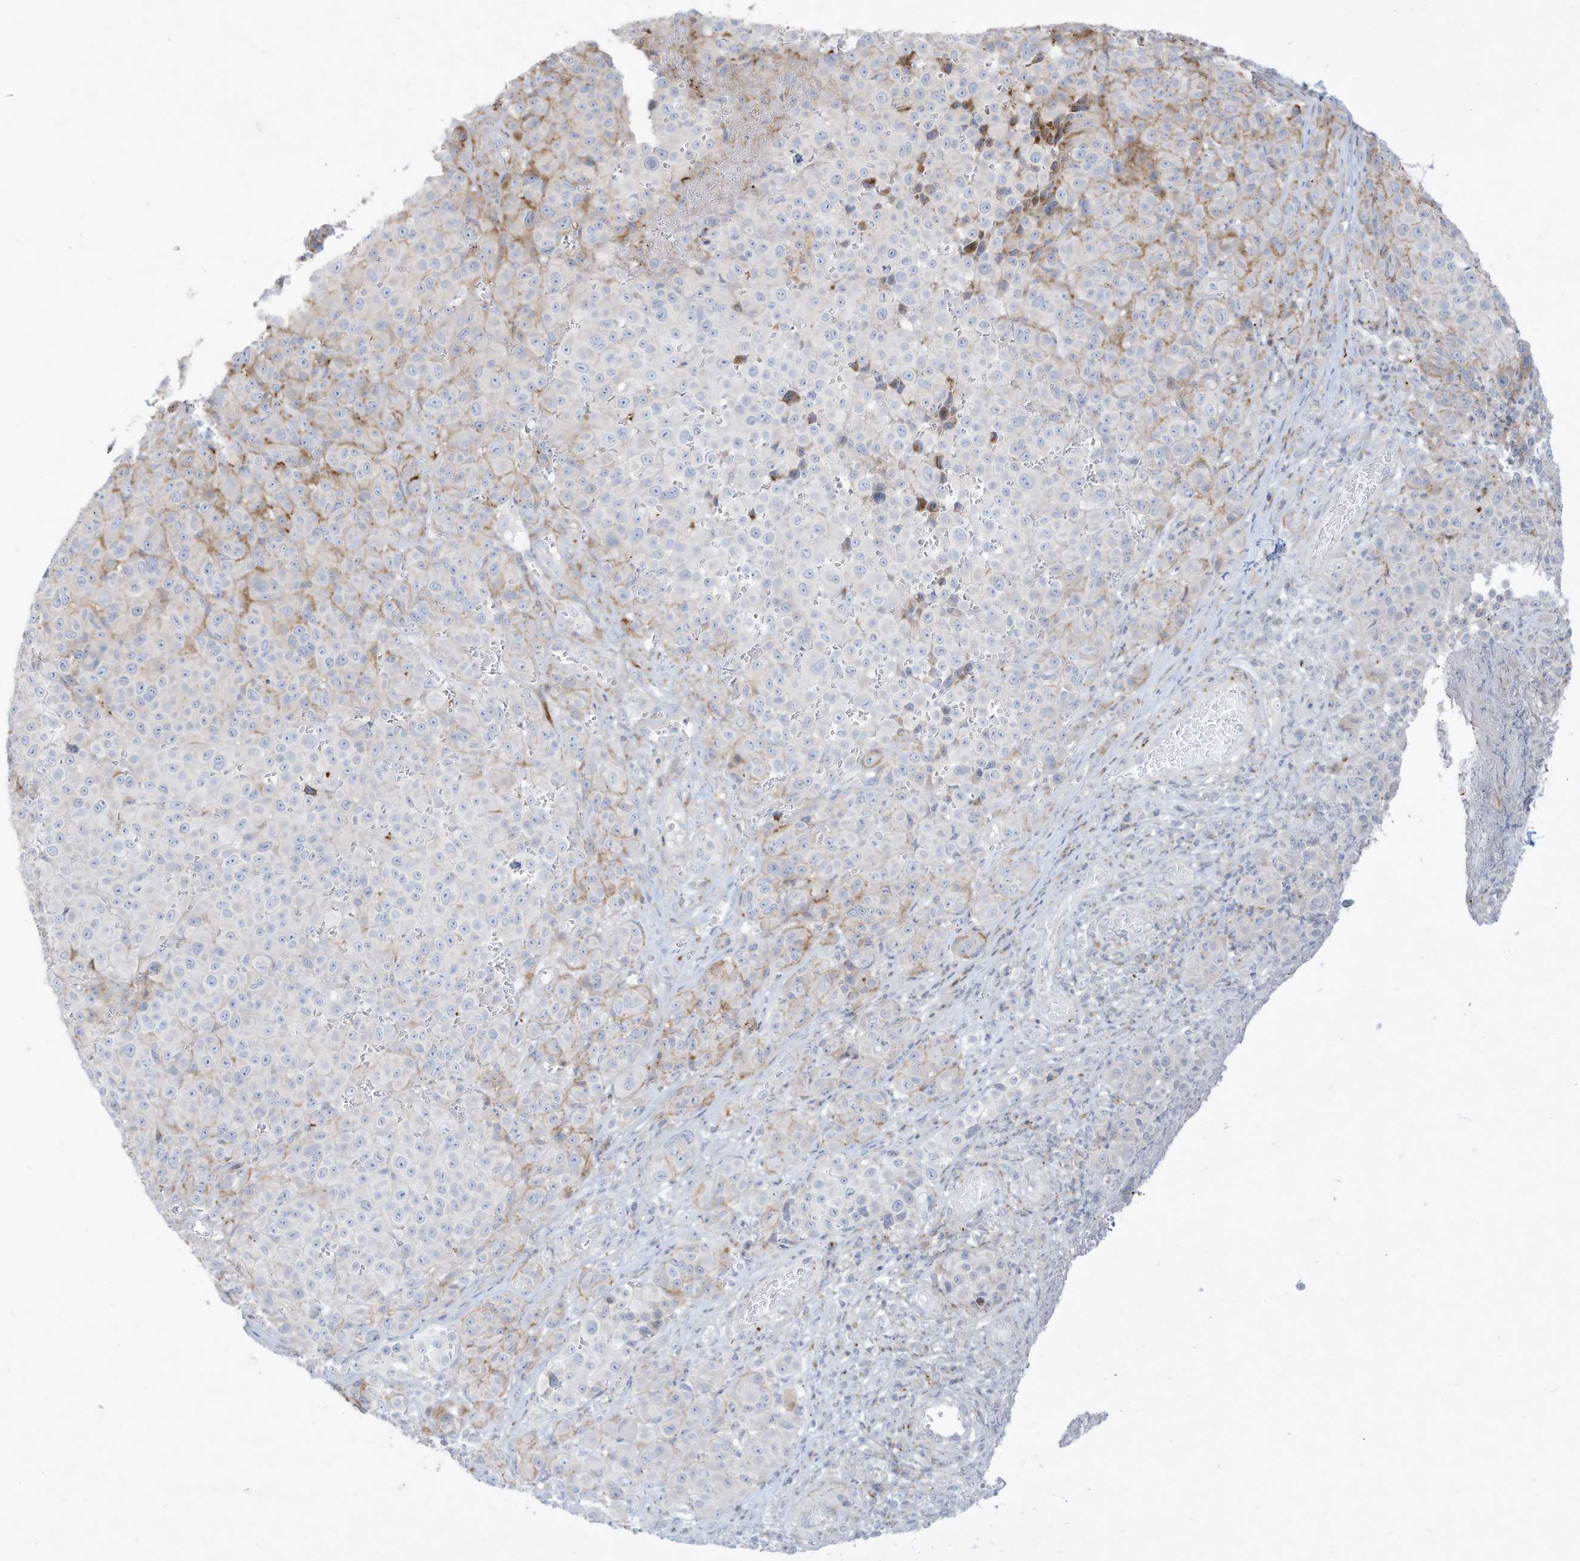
{"staining": {"intensity": "negative", "quantity": "none", "location": "none"}, "tissue": "melanoma", "cell_type": "Tumor cells", "image_type": "cancer", "snomed": [{"axis": "morphology", "description": "Malignant melanoma, NOS"}, {"axis": "topography", "description": "Skin"}], "caption": "DAB immunohistochemical staining of melanoma exhibits no significant expression in tumor cells.", "gene": "THNSL2", "patient": {"sex": "male", "age": 73}}